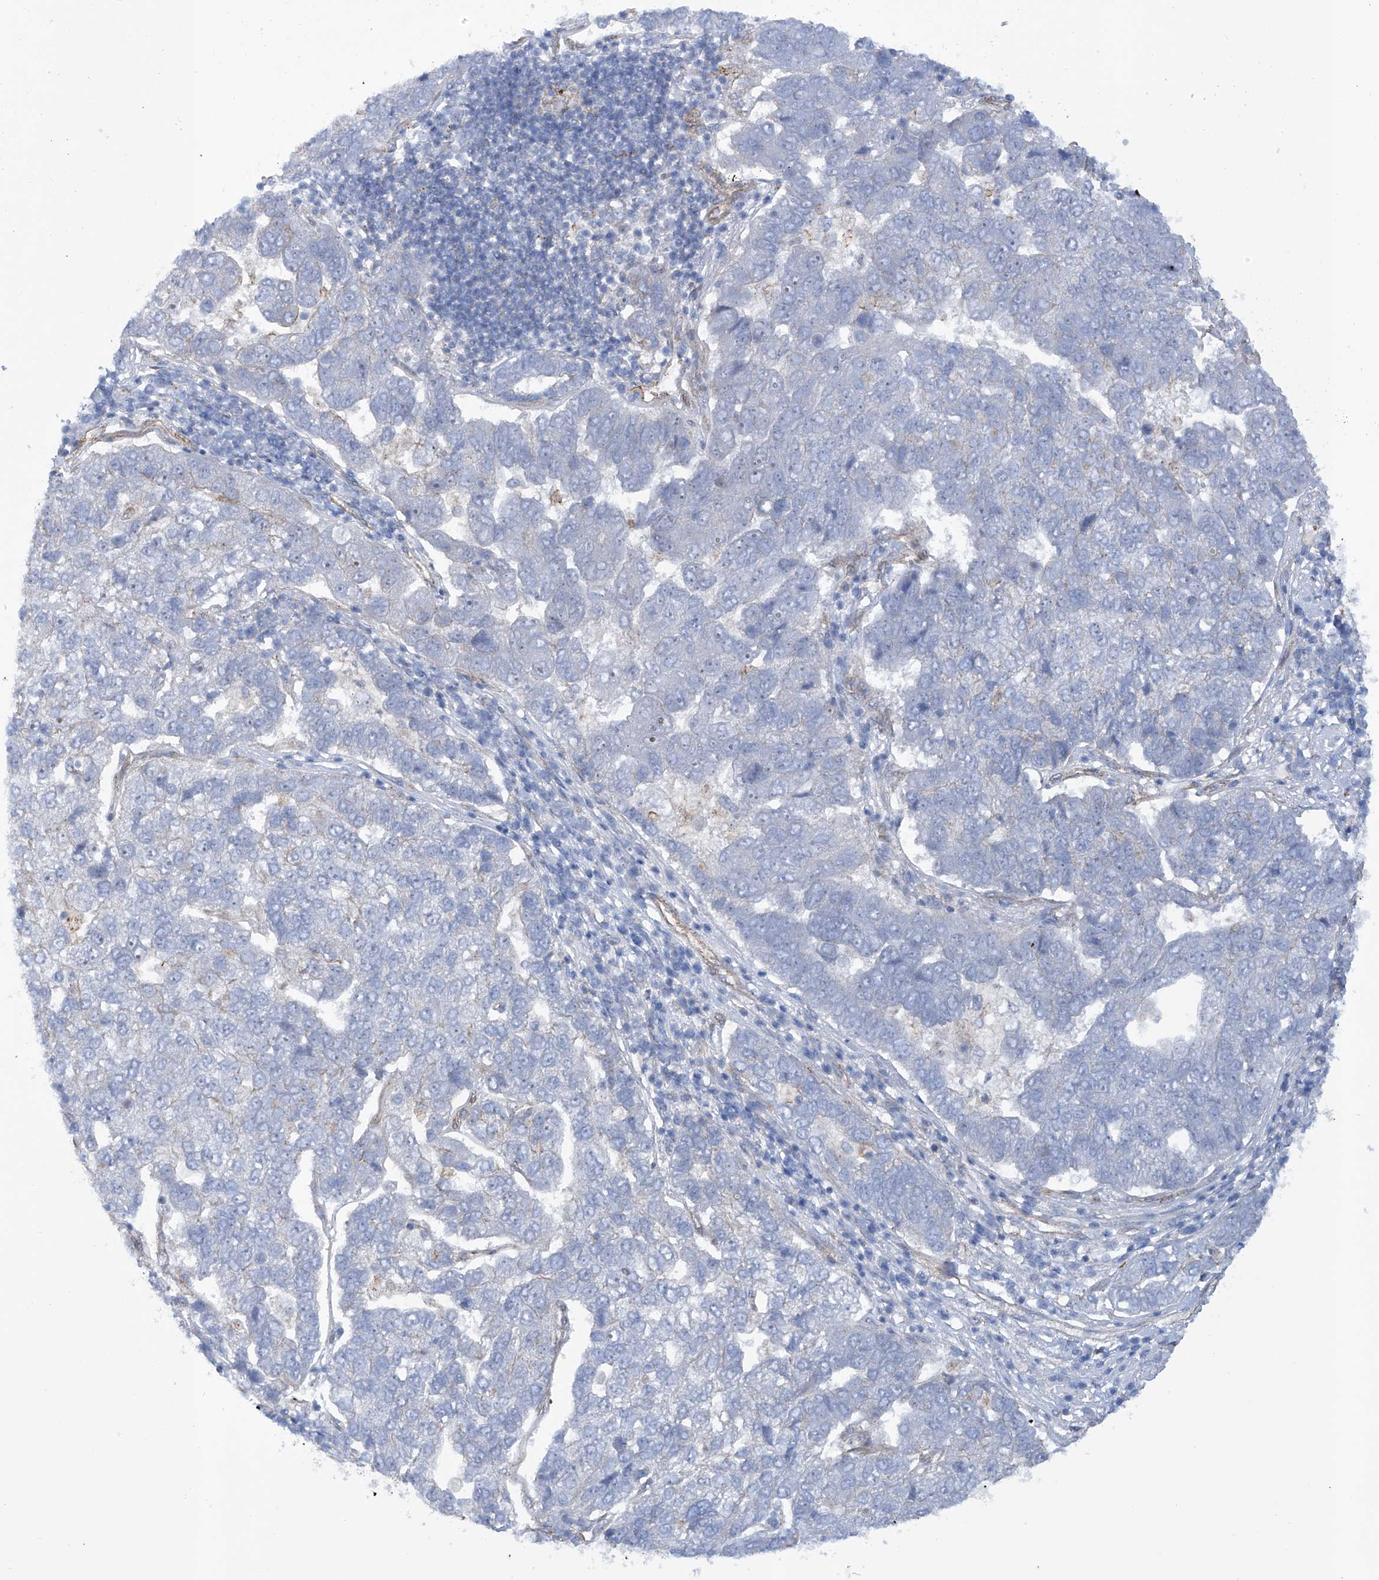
{"staining": {"intensity": "negative", "quantity": "none", "location": "none"}, "tissue": "pancreatic cancer", "cell_type": "Tumor cells", "image_type": "cancer", "snomed": [{"axis": "morphology", "description": "Adenocarcinoma, NOS"}, {"axis": "topography", "description": "Pancreas"}], "caption": "Photomicrograph shows no protein expression in tumor cells of pancreatic cancer (adenocarcinoma) tissue.", "gene": "ZNF490", "patient": {"sex": "female", "age": 61}}